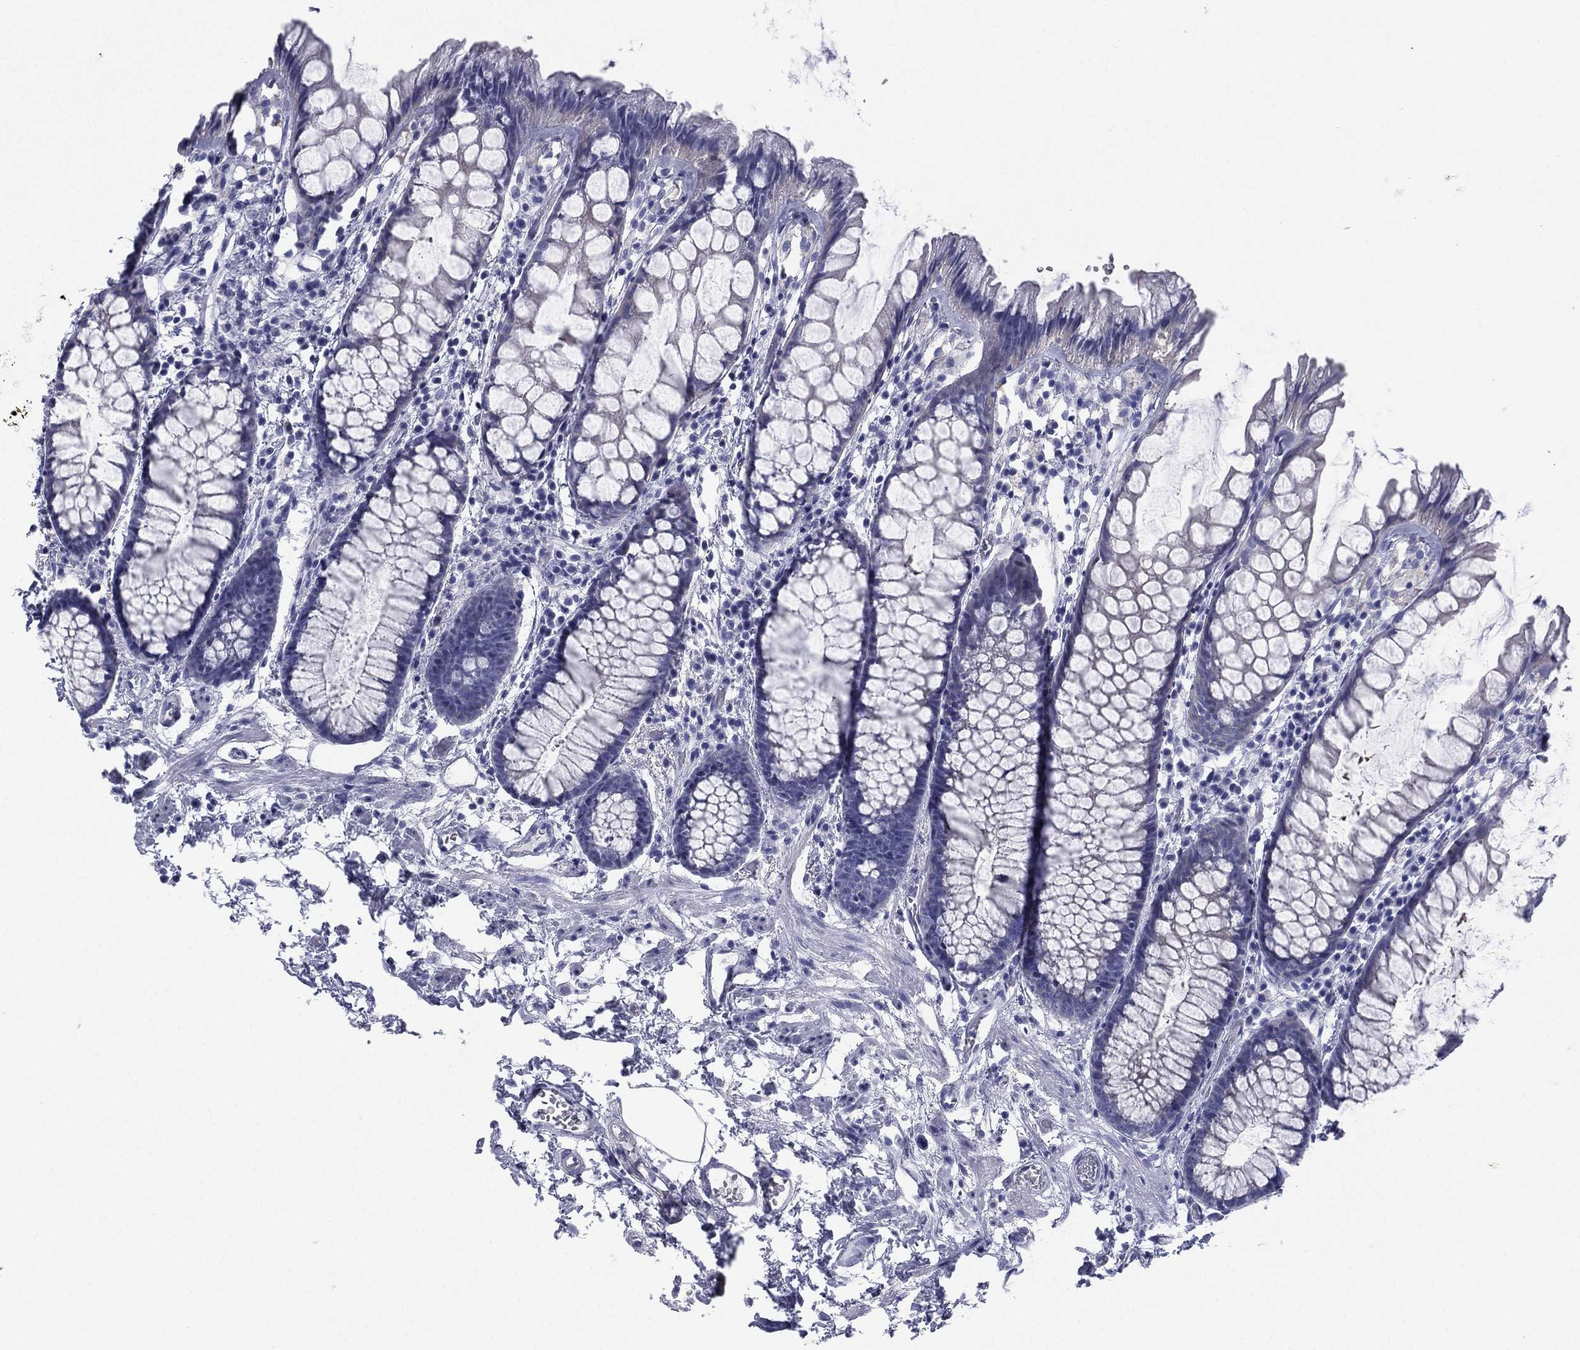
{"staining": {"intensity": "negative", "quantity": "none", "location": "none"}, "tissue": "rectum", "cell_type": "Glandular cells", "image_type": "normal", "snomed": [{"axis": "morphology", "description": "Normal tissue, NOS"}, {"axis": "topography", "description": "Rectum"}], "caption": "DAB immunohistochemical staining of benign rectum demonstrates no significant positivity in glandular cells. Nuclei are stained in blue.", "gene": "FCER2", "patient": {"sex": "female", "age": 62}}